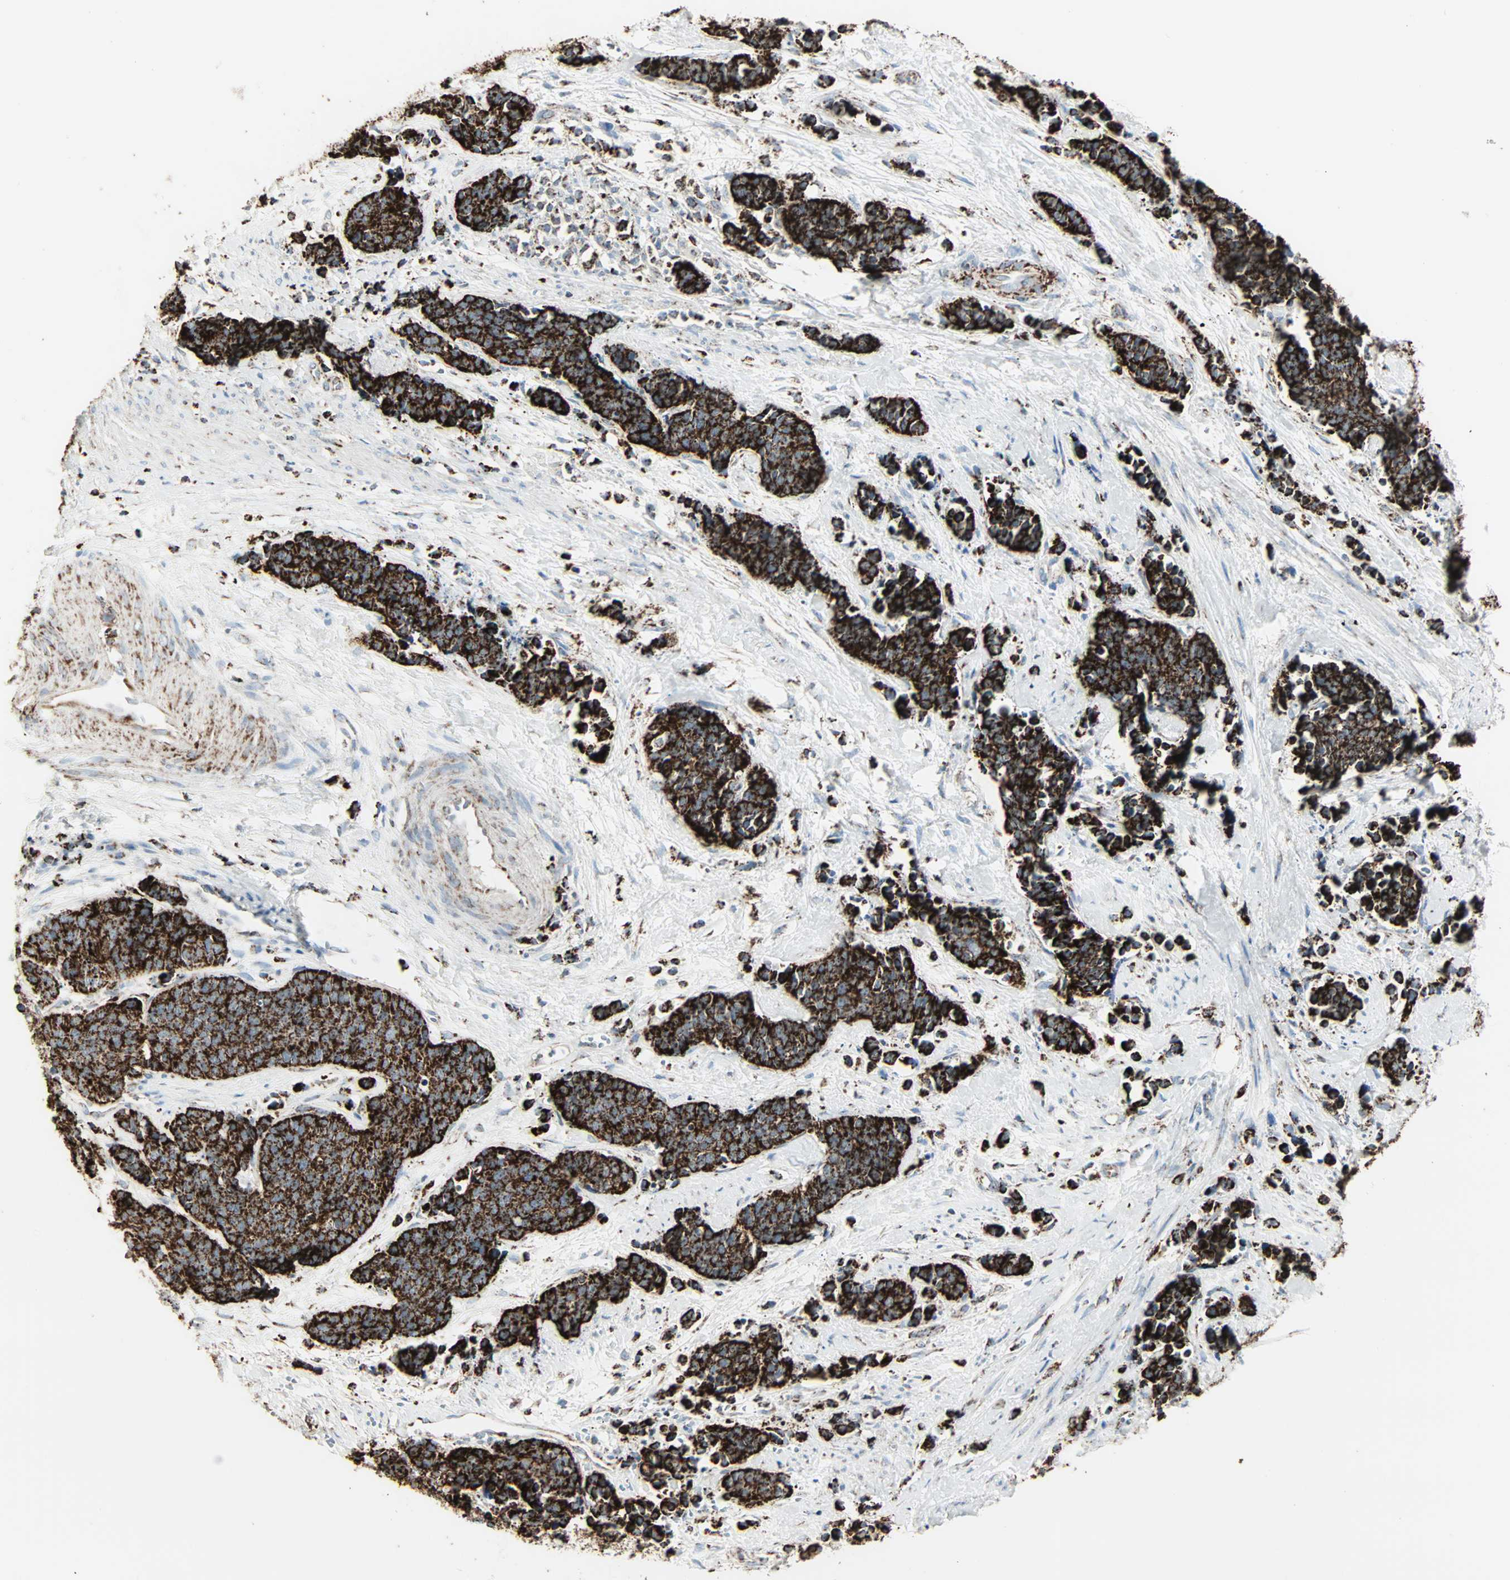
{"staining": {"intensity": "strong", "quantity": ">75%", "location": "cytoplasmic/membranous"}, "tissue": "cervical cancer", "cell_type": "Tumor cells", "image_type": "cancer", "snomed": [{"axis": "morphology", "description": "Squamous cell carcinoma, NOS"}, {"axis": "topography", "description": "Cervix"}], "caption": "Protein expression analysis of human cervical squamous cell carcinoma reveals strong cytoplasmic/membranous staining in approximately >75% of tumor cells.", "gene": "IDH2", "patient": {"sex": "female", "age": 35}}